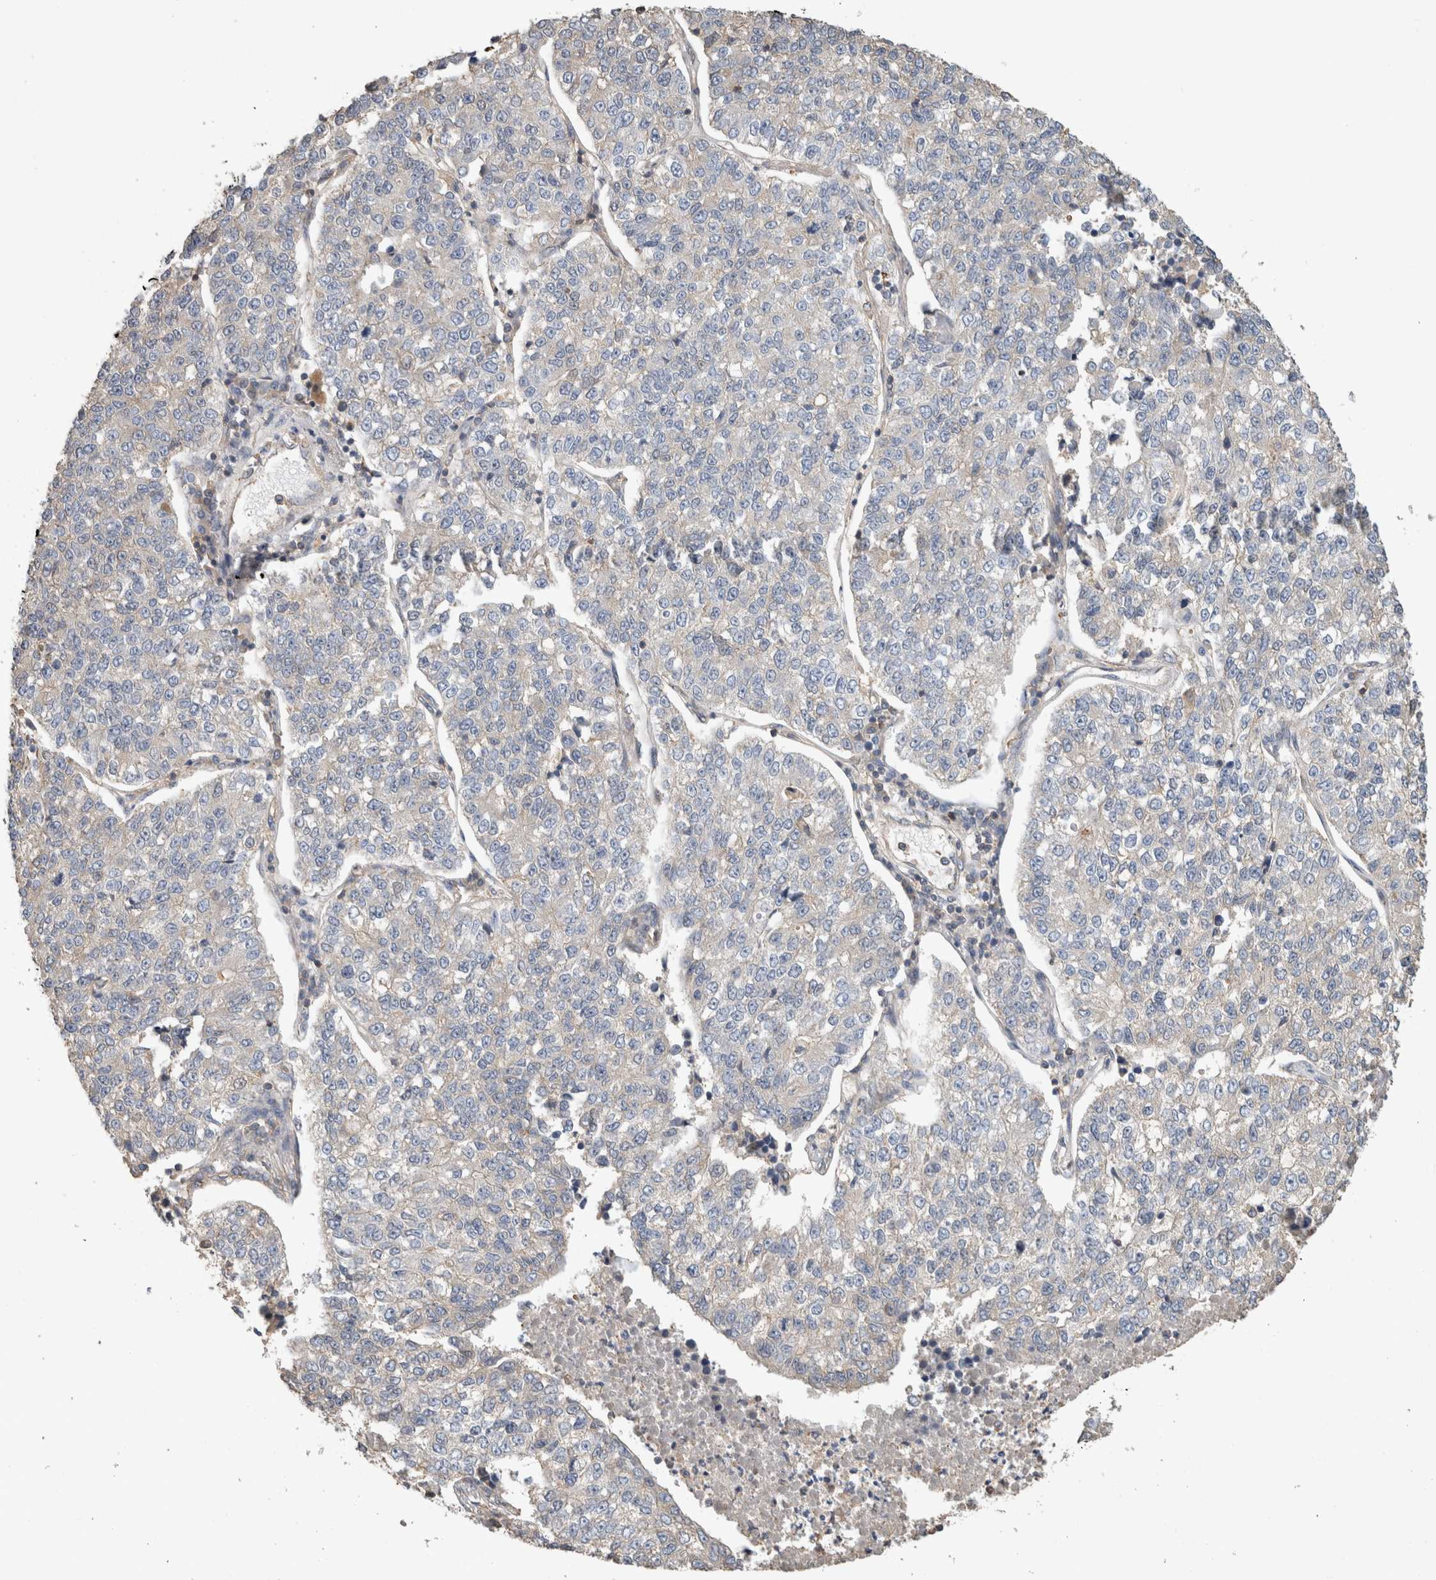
{"staining": {"intensity": "negative", "quantity": "none", "location": "none"}, "tissue": "lung cancer", "cell_type": "Tumor cells", "image_type": "cancer", "snomed": [{"axis": "morphology", "description": "Adenocarcinoma, NOS"}, {"axis": "topography", "description": "Lung"}], "caption": "This micrograph is of lung cancer (adenocarcinoma) stained with immunohistochemistry (IHC) to label a protein in brown with the nuclei are counter-stained blue. There is no expression in tumor cells.", "gene": "EIF4G3", "patient": {"sex": "male", "age": 49}}